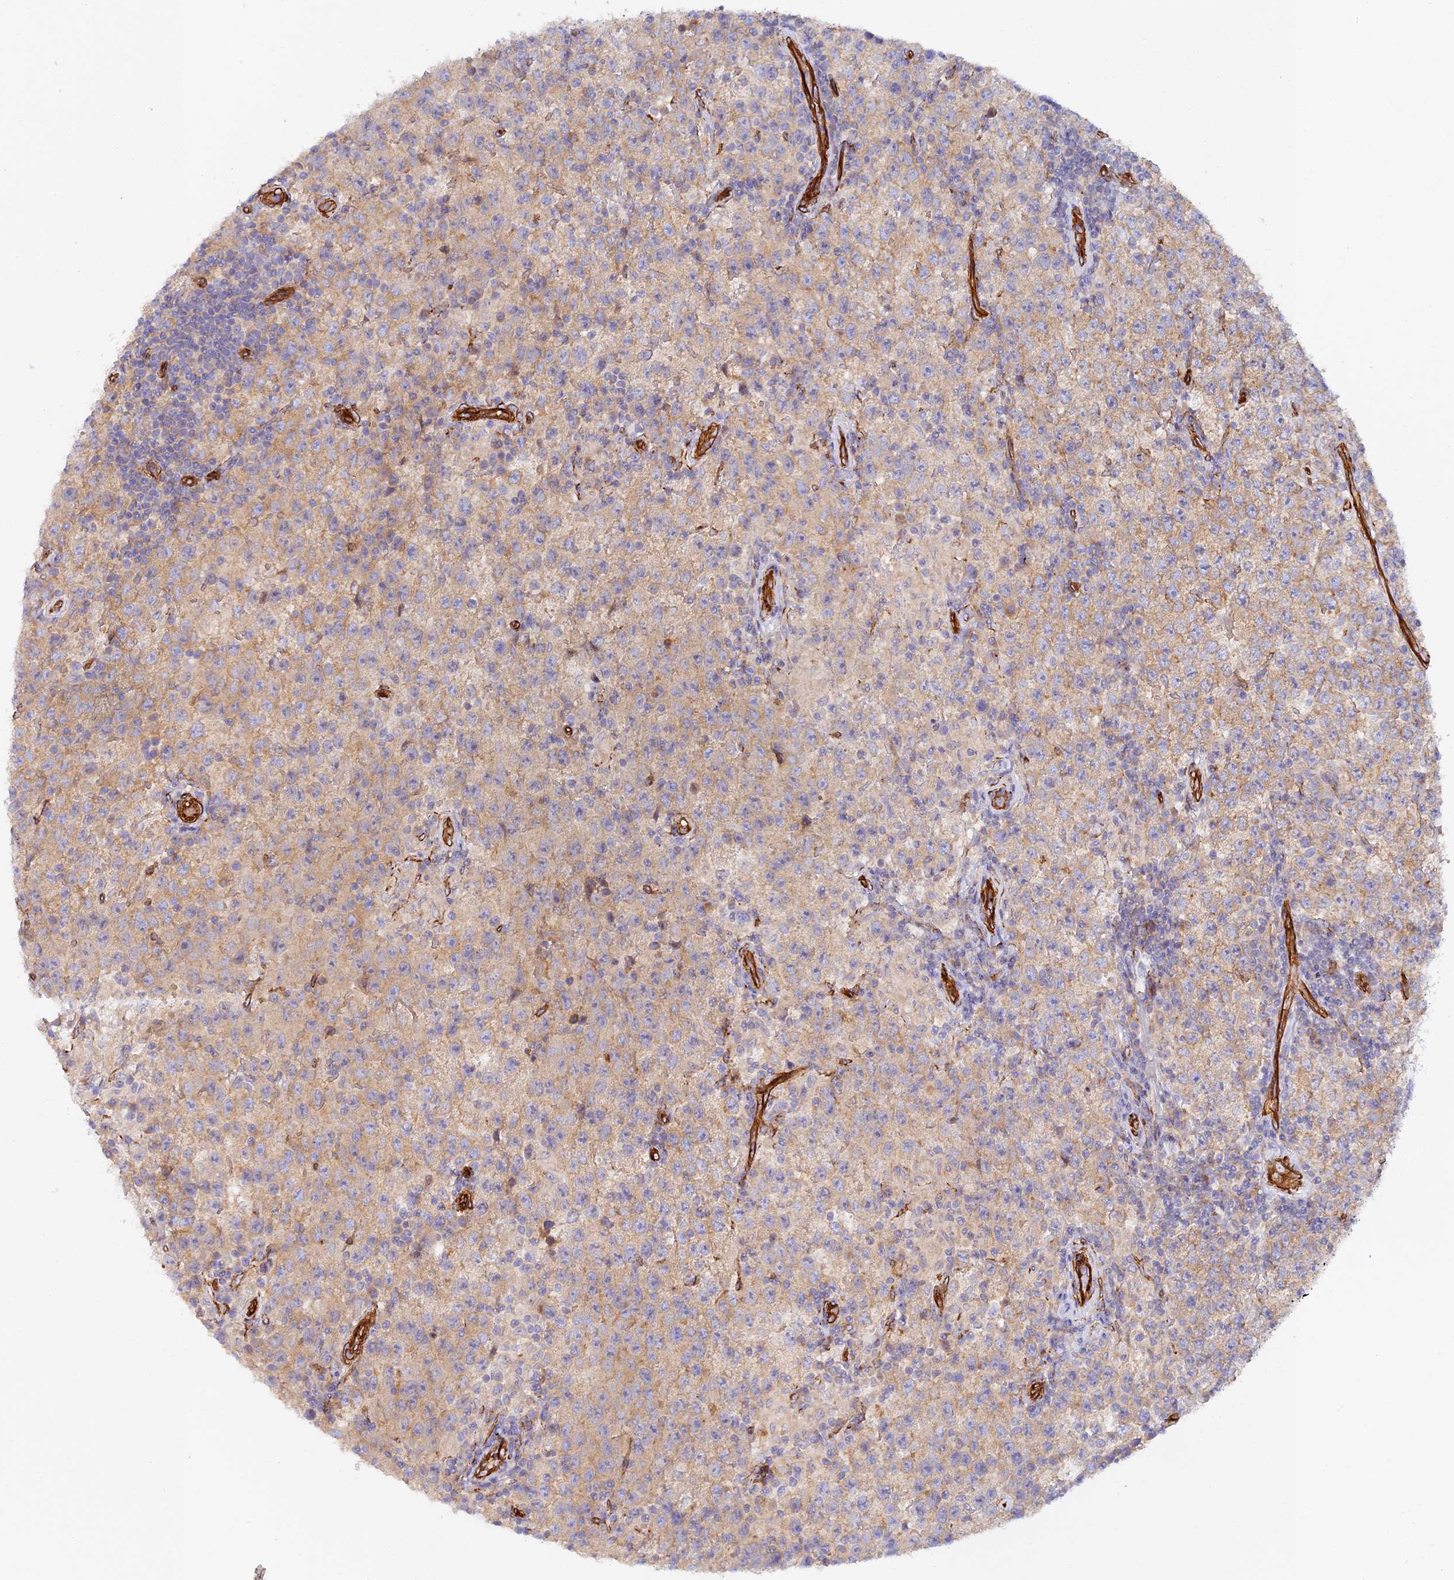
{"staining": {"intensity": "moderate", "quantity": ">75%", "location": "cytoplasmic/membranous"}, "tissue": "testis cancer", "cell_type": "Tumor cells", "image_type": "cancer", "snomed": [{"axis": "morphology", "description": "Seminoma, NOS"}, {"axis": "morphology", "description": "Carcinoma, Embryonal, NOS"}, {"axis": "topography", "description": "Testis"}], "caption": "Immunohistochemistry (DAB (3,3'-diaminobenzidine)) staining of embryonal carcinoma (testis) demonstrates moderate cytoplasmic/membranous protein positivity in approximately >75% of tumor cells. The staining was performed using DAB to visualize the protein expression in brown, while the nuclei were stained in blue with hematoxylin (Magnification: 20x).", "gene": "MYO9A", "patient": {"sex": "male", "age": 41}}